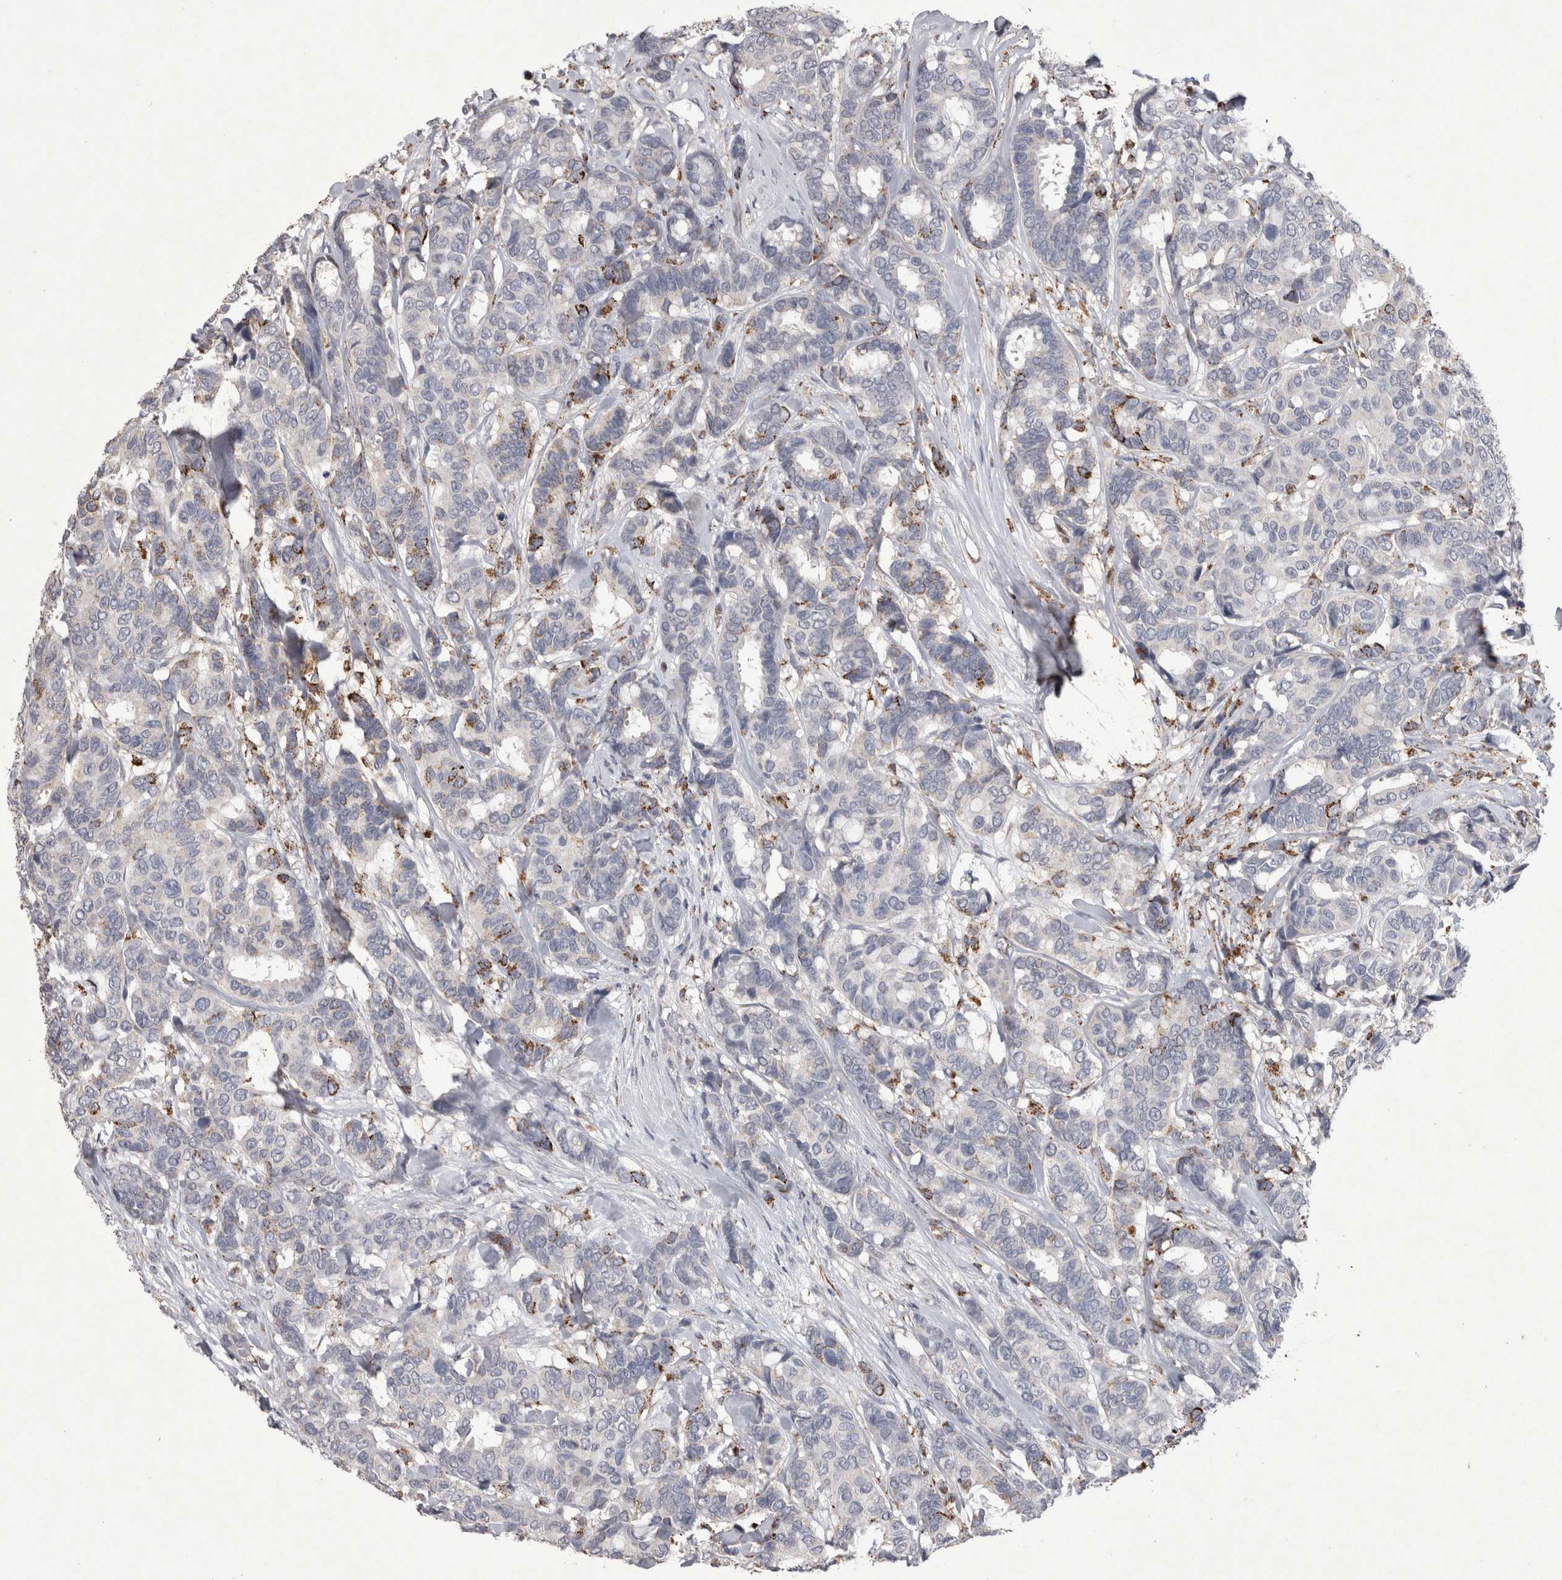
{"staining": {"intensity": "moderate", "quantity": "<25%", "location": "cytoplasmic/membranous"}, "tissue": "breast cancer", "cell_type": "Tumor cells", "image_type": "cancer", "snomed": [{"axis": "morphology", "description": "Duct carcinoma"}, {"axis": "topography", "description": "Breast"}], "caption": "About <25% of tumor cells in human breast cancer (invasive ductal carcinoma) exhibit moderate cytoplasmic/membranous protein expression as visualized by brown immunohistochemical staining.", "gene": "DKK3", "patient": {"sex": "female", "age": 87}}